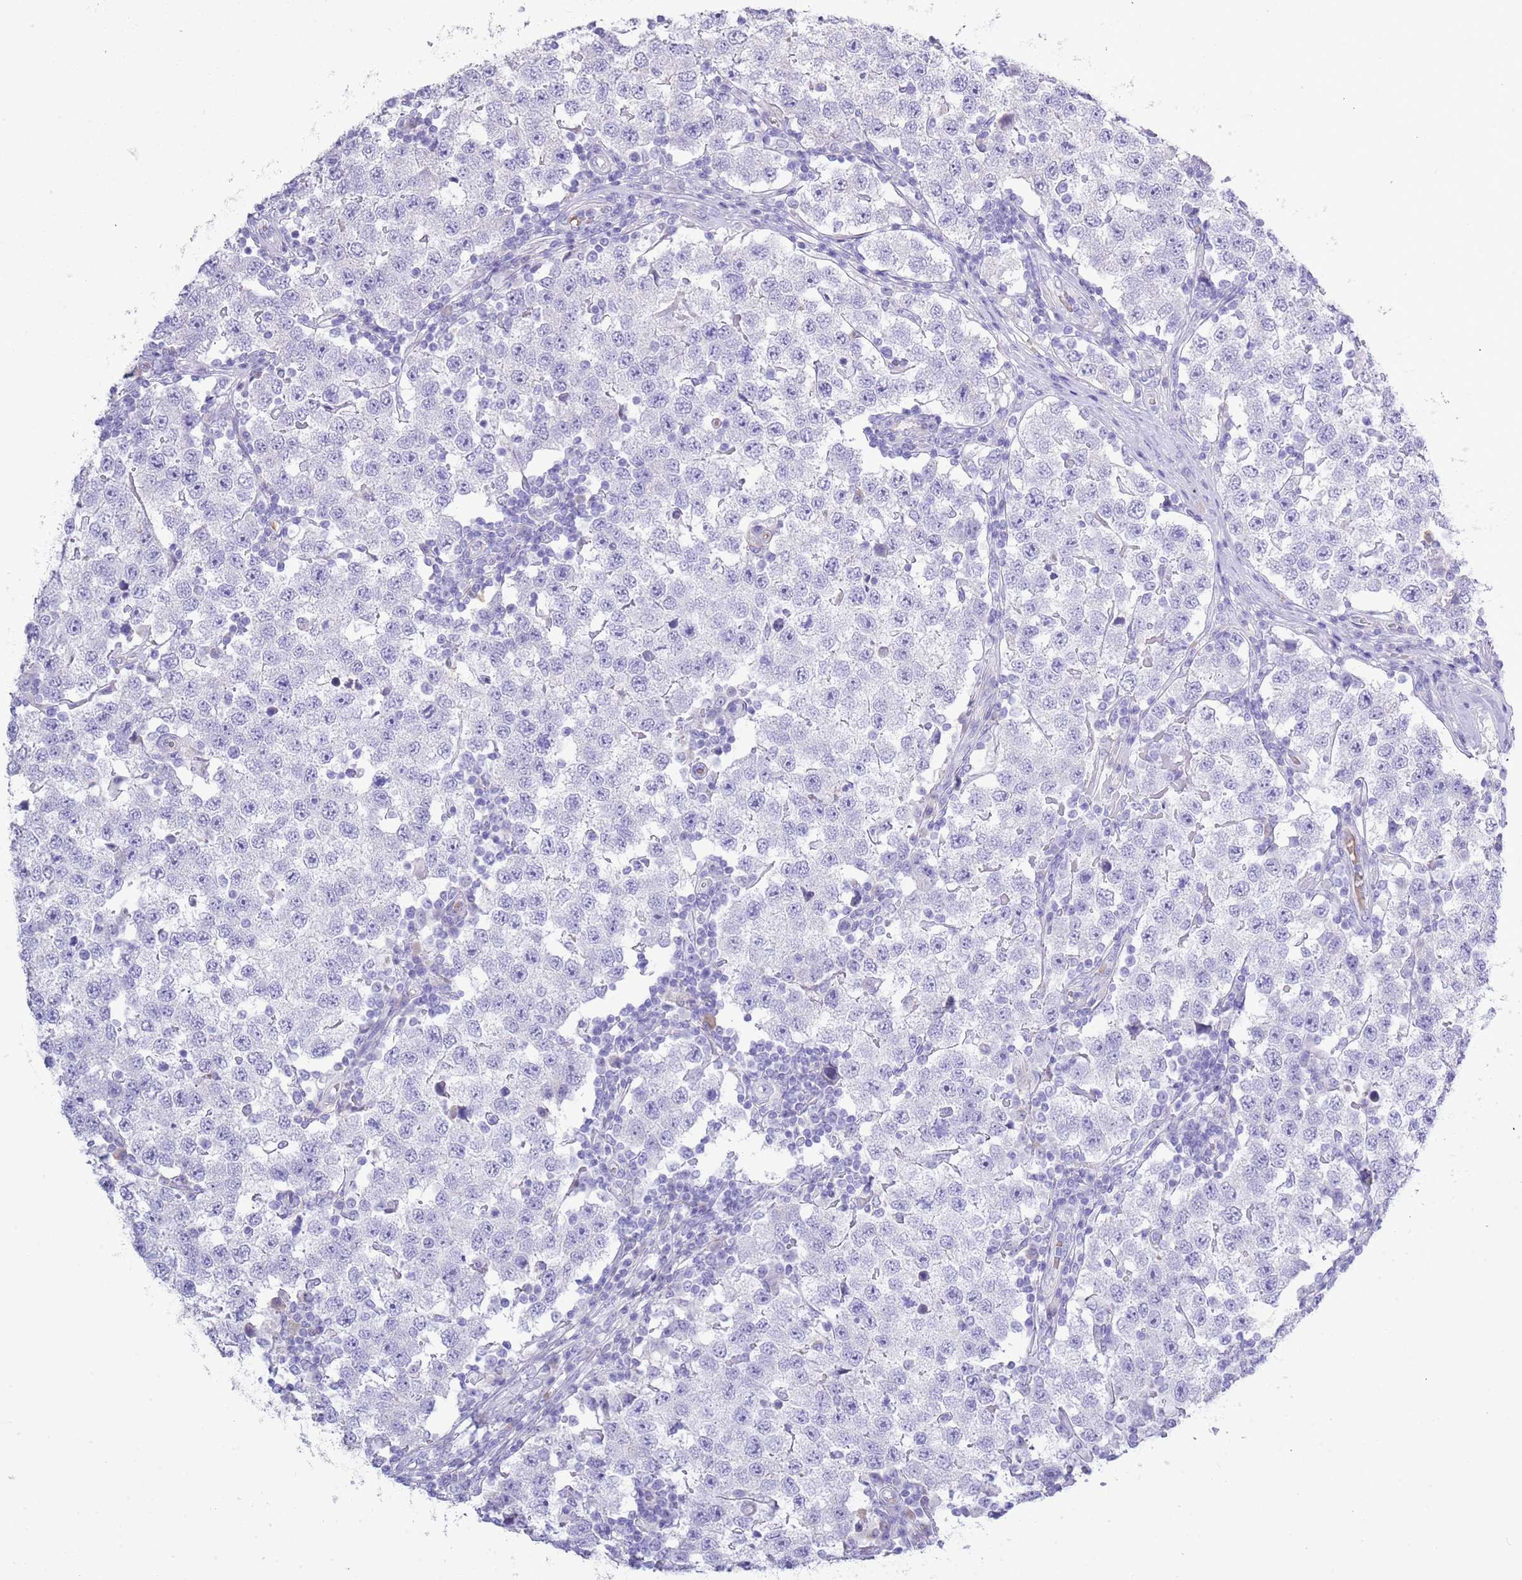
{"staining": {"intensity": "negative", "quantity": "none", "location": "none"}, "tissue": "testis cancer", "cell_type": "Tumor cells", "image_type": "cancer", "snomed": [{"axis": "morphology", "description": "Seminoma, NOS"}, {"axis": "topography", "description": "Testis"}], "caption": "Immunohistochemical staining of testis cancer (seminoma) shows no significant staining in tumor cells.", "gene": "ACR", "patient": {"sex": "male", "age": 34}}